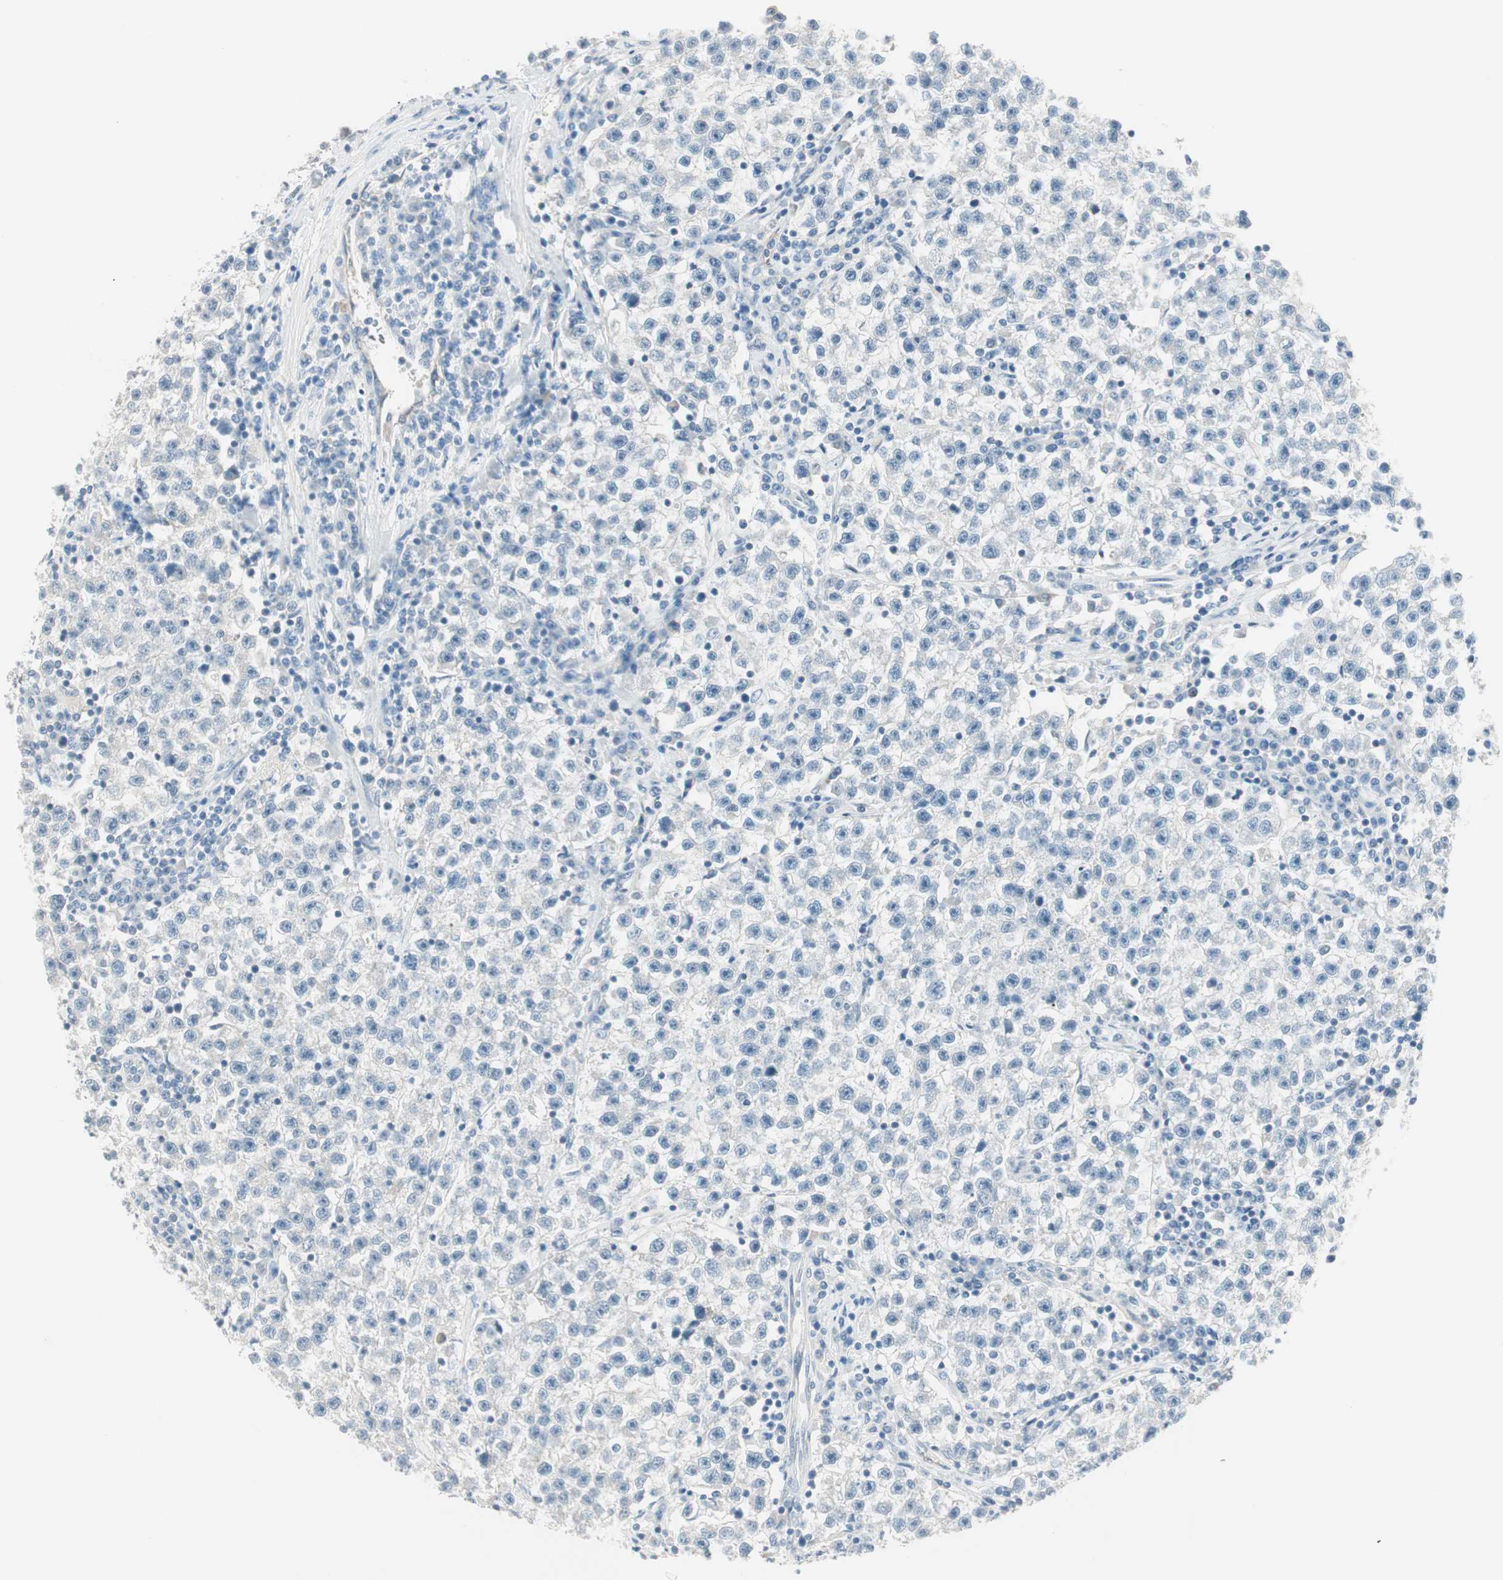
{"staining": {"intensity": "negative", "quantity": "none", "location": "none"}, "tissue": "testis cancer", "cell_type": "Tumor cells", "image_type": "cancer", "snomed": [{"axis": "morphology", "description": "Seminoma, NOS"}, {"axis": "topography", "description": "Testis"}], "caption": "An image of human testis seminoma is negative for staining in tumor cells. The staining is performed using DAB brown chromogen with nuclei counter-stained in using hematoxylin.", "gene": "GNAO1", "patient": {"sex": "male", "age": 22}}